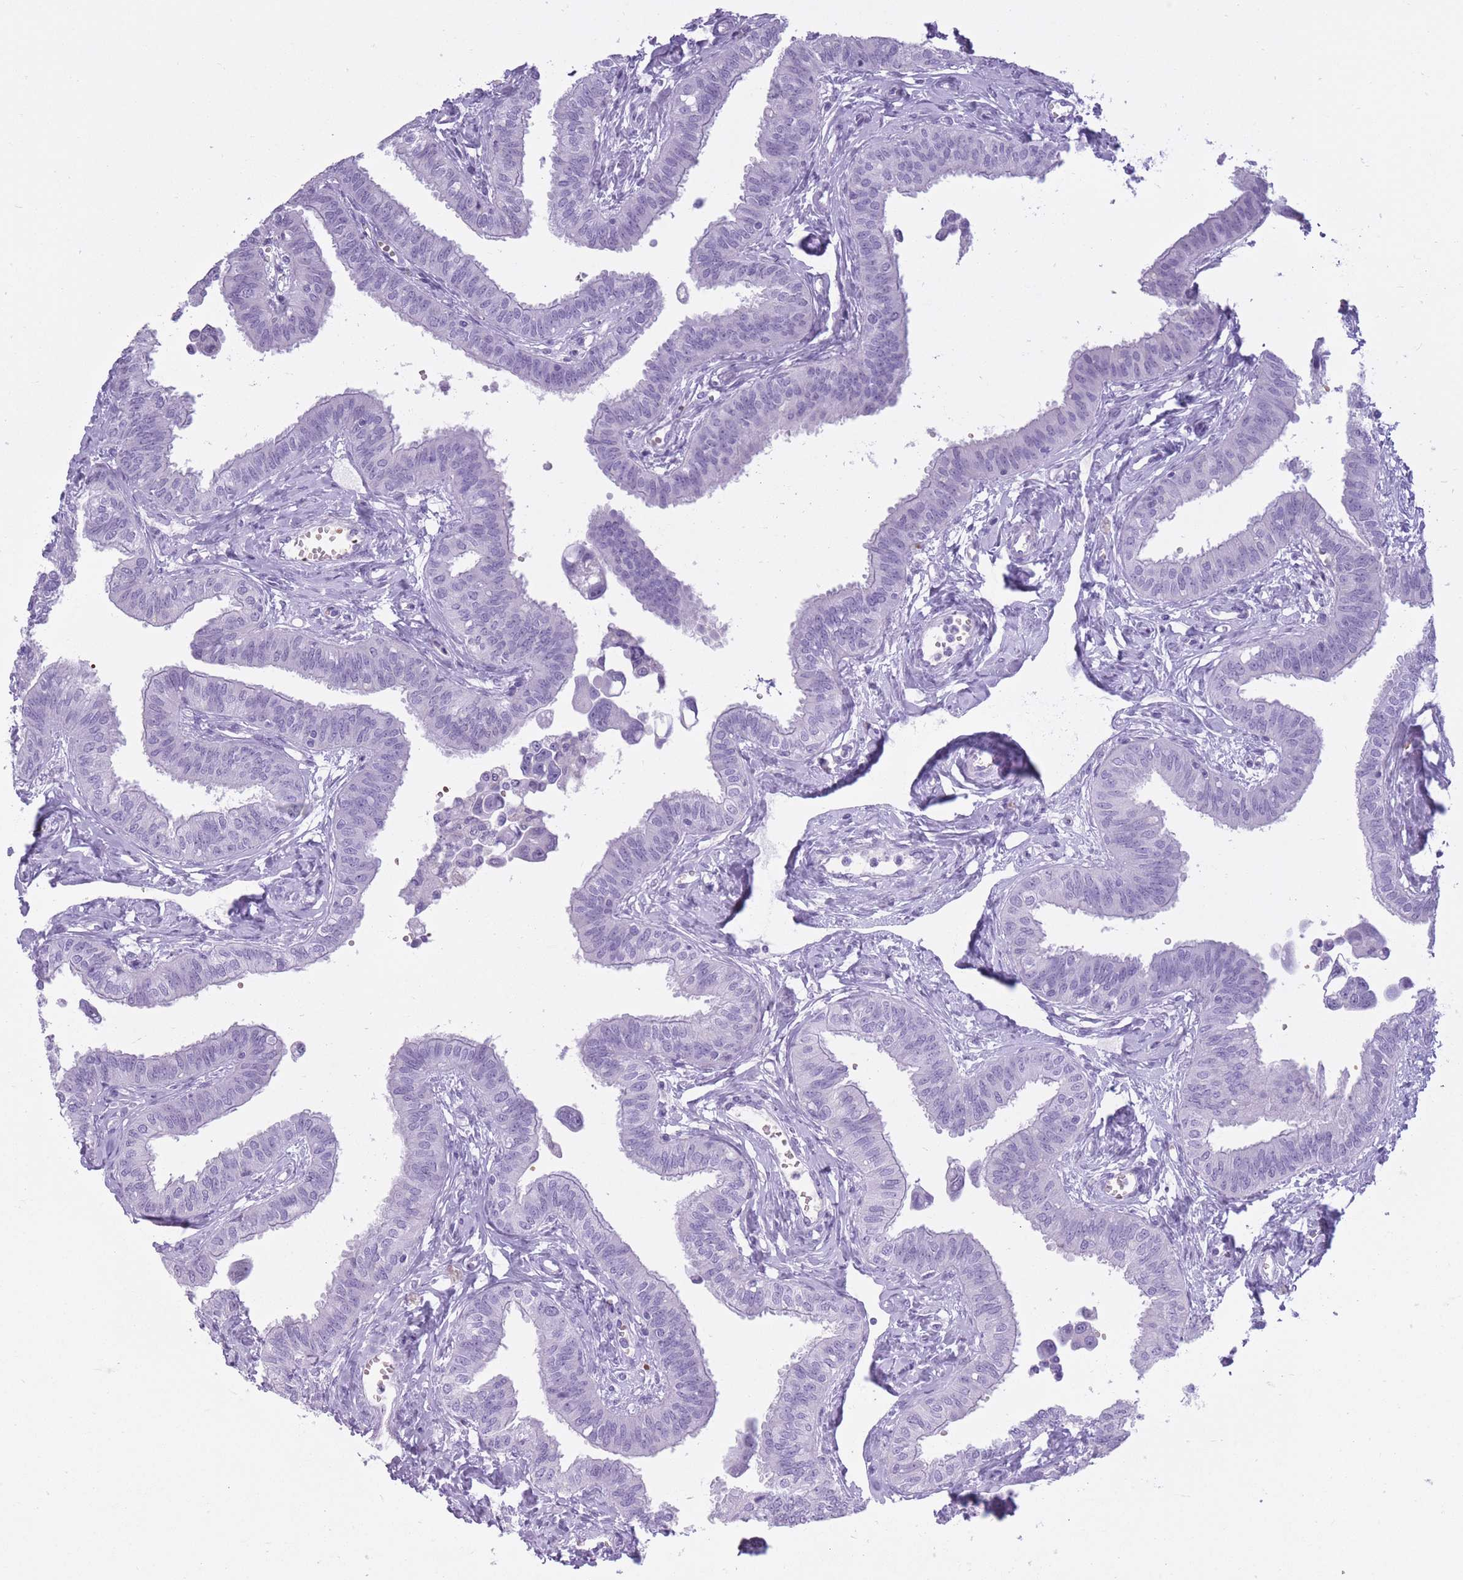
{"staining": {"intensity": "negative", "quantity": "none", "location": "none"}, "tissue": "fallopian tube", "cell_type": "Glandular cells", "image_type": "normal", "snomed": [{"axis": "morphology", "description": "Normal tissue, NOS"}, {"axis": "morphology", "description": "Carcinoma, NOS"}, {"axis": "topography", "description": "Fallopian tube"}, {"axis": "topography", "description": "Ovary"}], "caption": "Immunohistochemistry histopathology image of unremarkable fallopian tube stained for a protein (brown), which demonstrates no positivity in glandular cells. (DAB IHC with hematoxylin counter stain).", "gene": "OR7C1", "patient": {"sex": "female", "age": 59}}